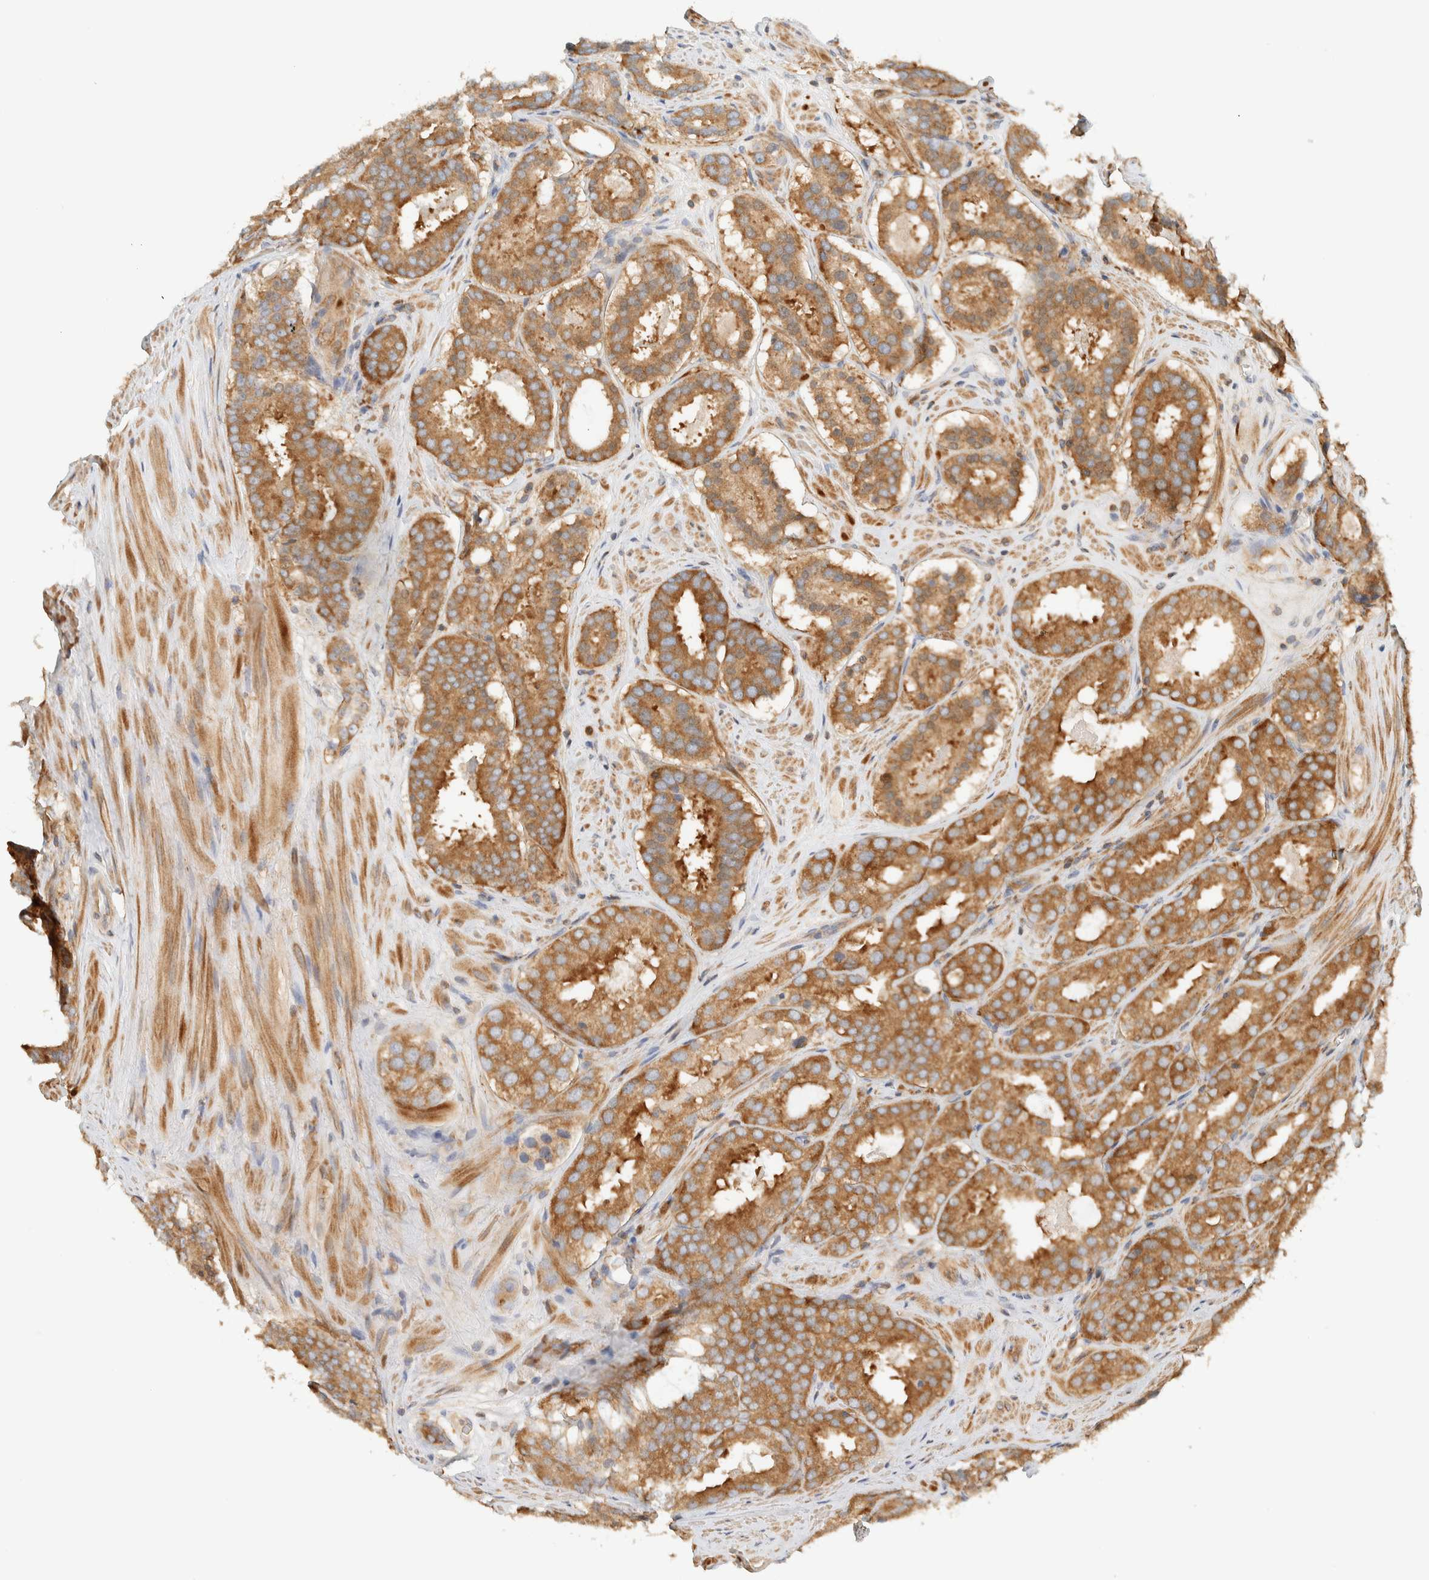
{"staining": {"intensity": "strong", "quantity": ">75%", "location": "cytoplasmic/membranous"}, "tissue": "prostate cancer", "cell_type": "Tumor cells", "image_type": "cancer", "snomed": [{"axis": "morphology", "description": "Adenocarcinoma, Low grade"}, {"axis": "topography", "description": "Prostate"}], "caption": "This image reveals prostate cancer stained with IHC to label a protein in brown. The cytoplasmic/membranous of tumor cells show strong positivity for the protein. Nuclei are counter-stained blue.", "gene": "ARFGEF1", "patient": {"sex": "male", "age": 69}}